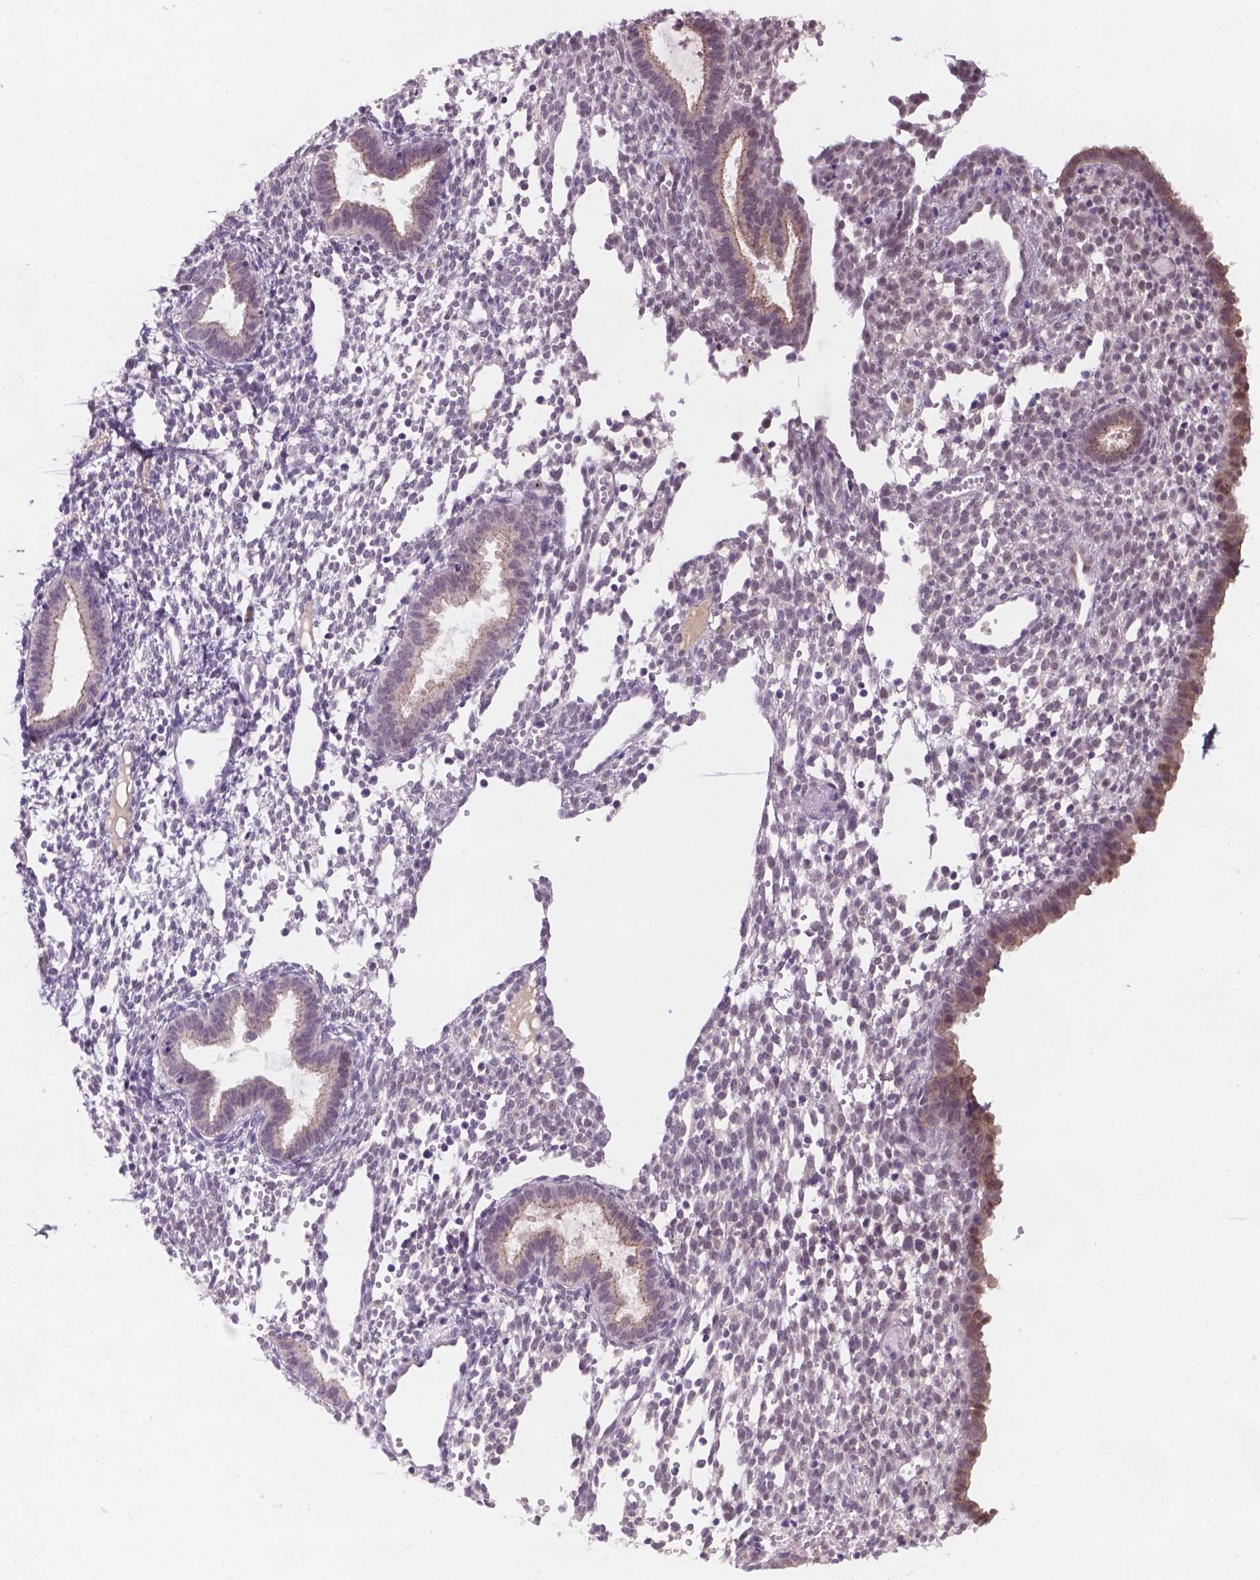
{"staining": {"intensity": "negative", "quantity": "none", "location": "none"}, "tissue": "endometrium", "cell_type": "Cells in endometrial stroma", "image_type": "normal", "snomed": [{"axis": "morphology", "description": "Normal tissue, NOS"}, {"axis": "topography", "description": "Endometrium"}], "caption": "An immunohistochemistry histopathology image of normal endometrium is shown. There is no staining in cells in endometrial stroma of endometrium.", "gene": "GXYLT2", "patient": {"sex": "female", "age": 36}}